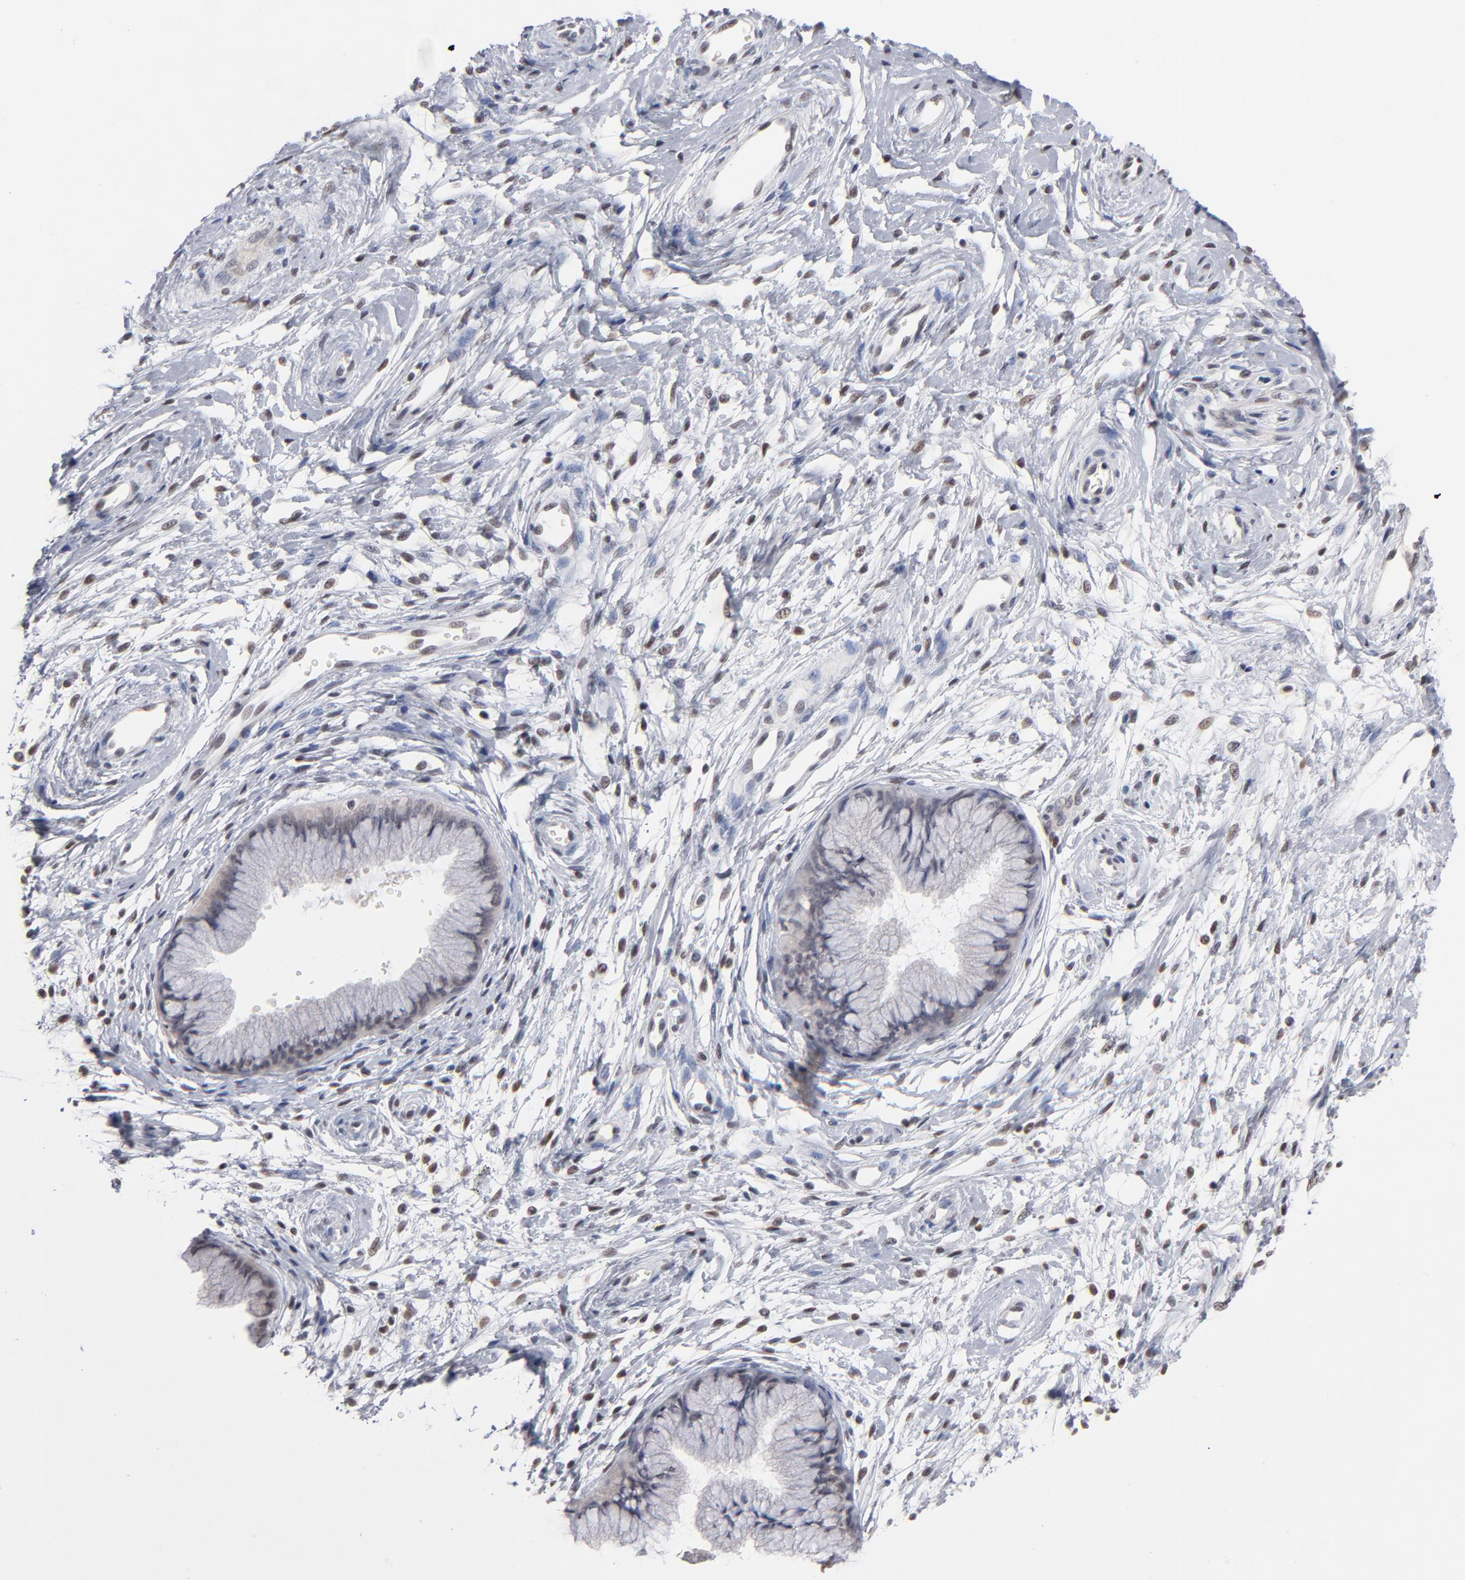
{"staining": {"intensity": "negative", "quantity": "none", "location": "none"}, "tissue": "cervix", "cell_type": "Glandular cells", "image_type": "normal", "snomed": [{"axis": "morphology", "description": "Normal tissue, NOS"}, {"axis": "topography", "description": "Cervix"}], "caption": "Histopathology image shows no protein positivity in glandular cells of normal cervix.", "gene": "MAX", "patient": {"sex": "female", "age": 39}}